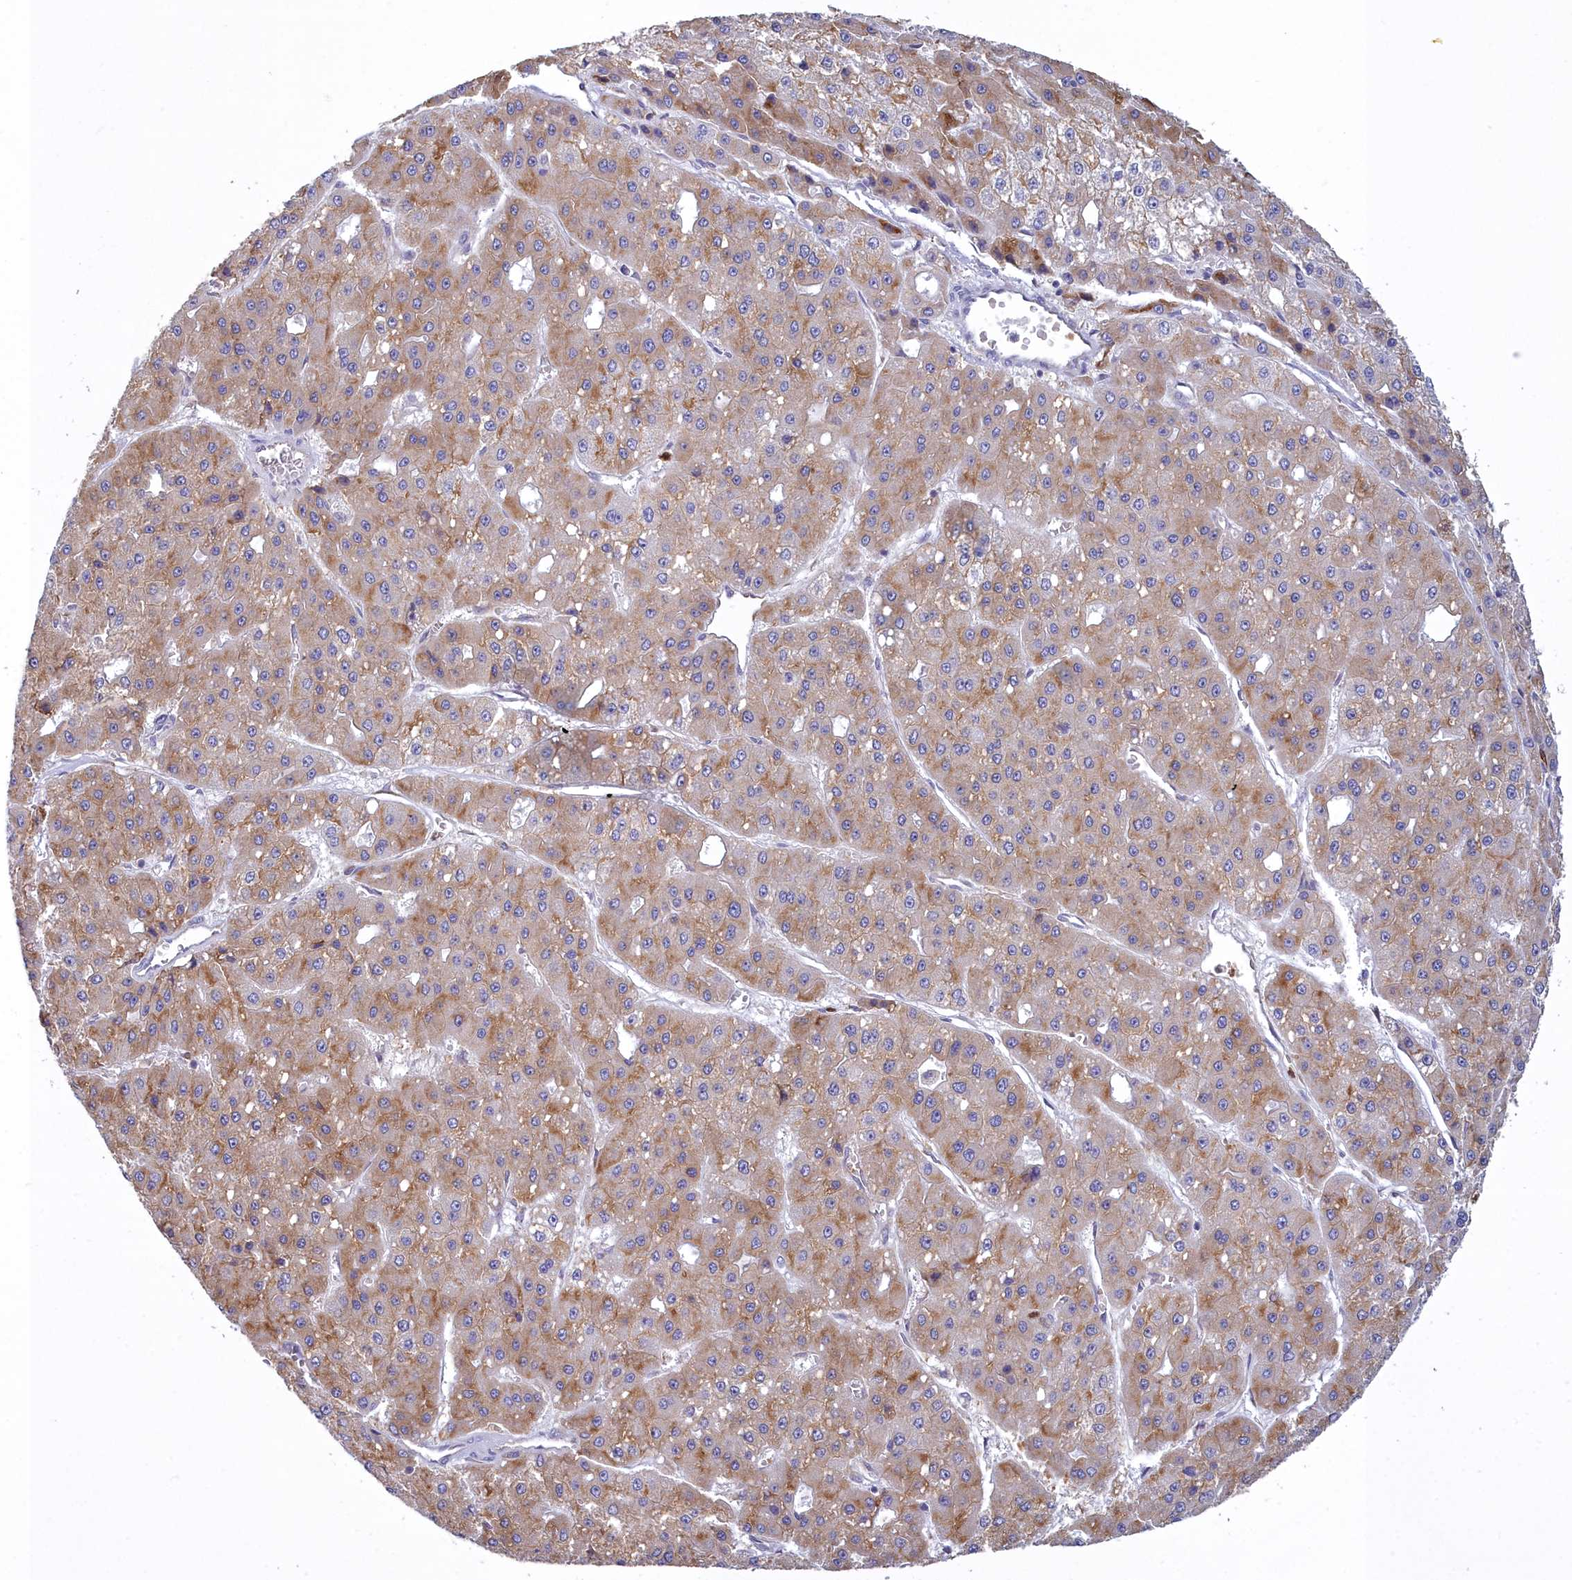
{"staining": {"intensity": "moderate", "quantity": ">75%", "location": "cytoplasmic/membranous"}, "tissue": "liver cancer", "cell_type": "Tumor cells", "image_type": "cancer", "snomed": [{"axis": "morphology", "description": "Carcinoma, Hepatocellular, NOS"}, {"axis": "topography", "description": "Liver"}], "caption": "Immunohistochemistry histopathology image of neoplastic tissue: human hepatocellular carcinoma (liver) stained using immunohistochemistry (IHC) exhibits medium levels of moderate protein expression localized specifically in the cytoplasmic/membranous of tumor cells, appearing as a cytoplasmic/membranous brown color.", "gene": "HM13", "patient": {"sex": "male", "age": 47}}